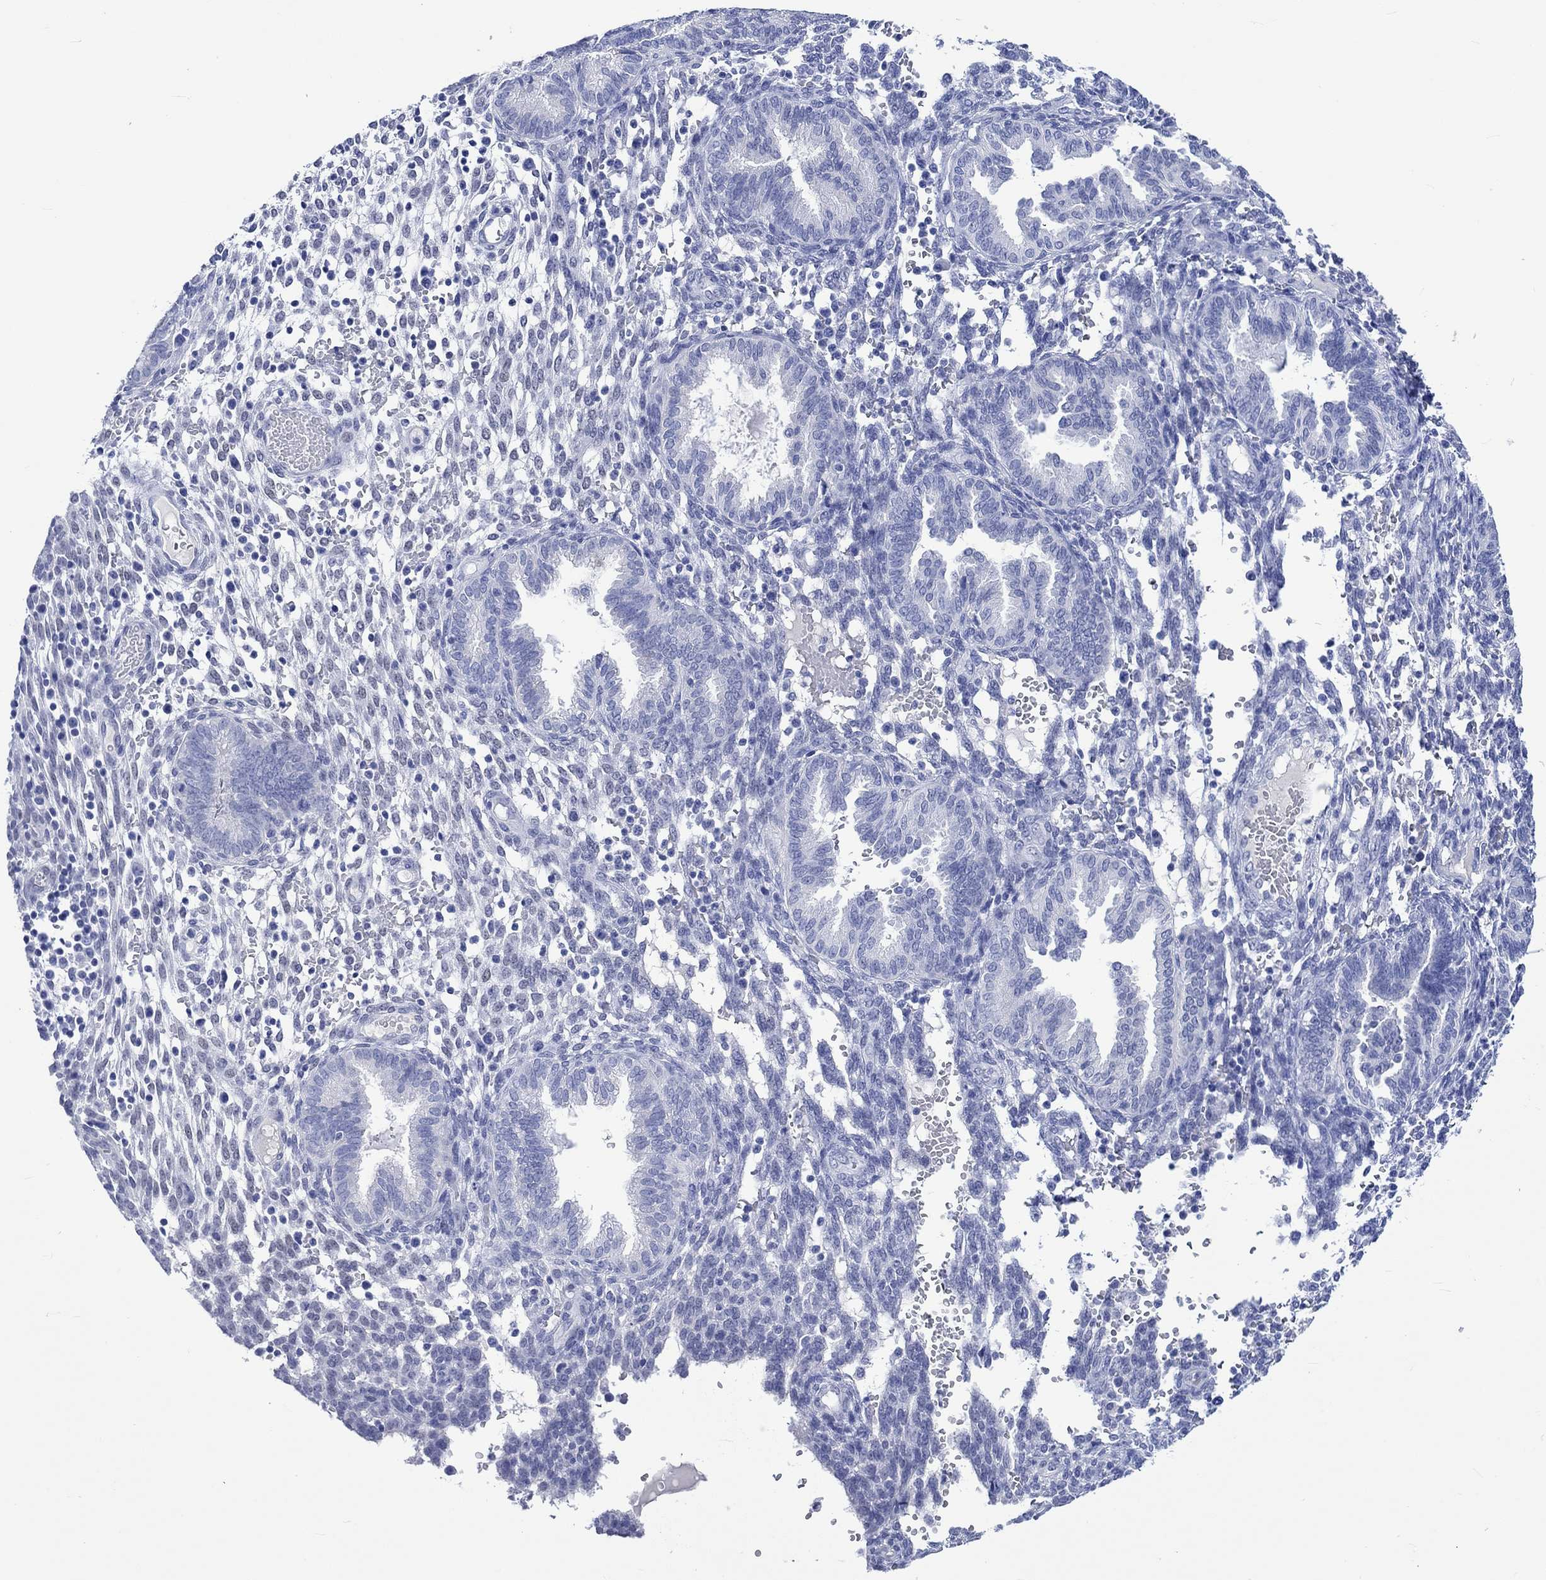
{"staining": {"intensity": "negative", "quantity": "none", "location": "none"}, "tissue": "endometrium", "cell_type": "Cells in endometrial stroma", "image_type": "normal", "snomed": [{"axis": "morphology", "description": "Normal tissue, NOS"}, {"axis": "topography", "description": "Endometrium"}], "caption": "Immunohistochemistry (IHC) micrograph of unremarkable endometrium: endometrium stained with DAB (3,3'-diaminobenzidine) exhibits no significant protein positivity in cells in endometrial stroma. The staining is performed using DAB brown chromogen with nuclei counter-stained in using hematoxylin.", "gene": "KLHL33", "patient": {"sex": "female", "age": 42}}